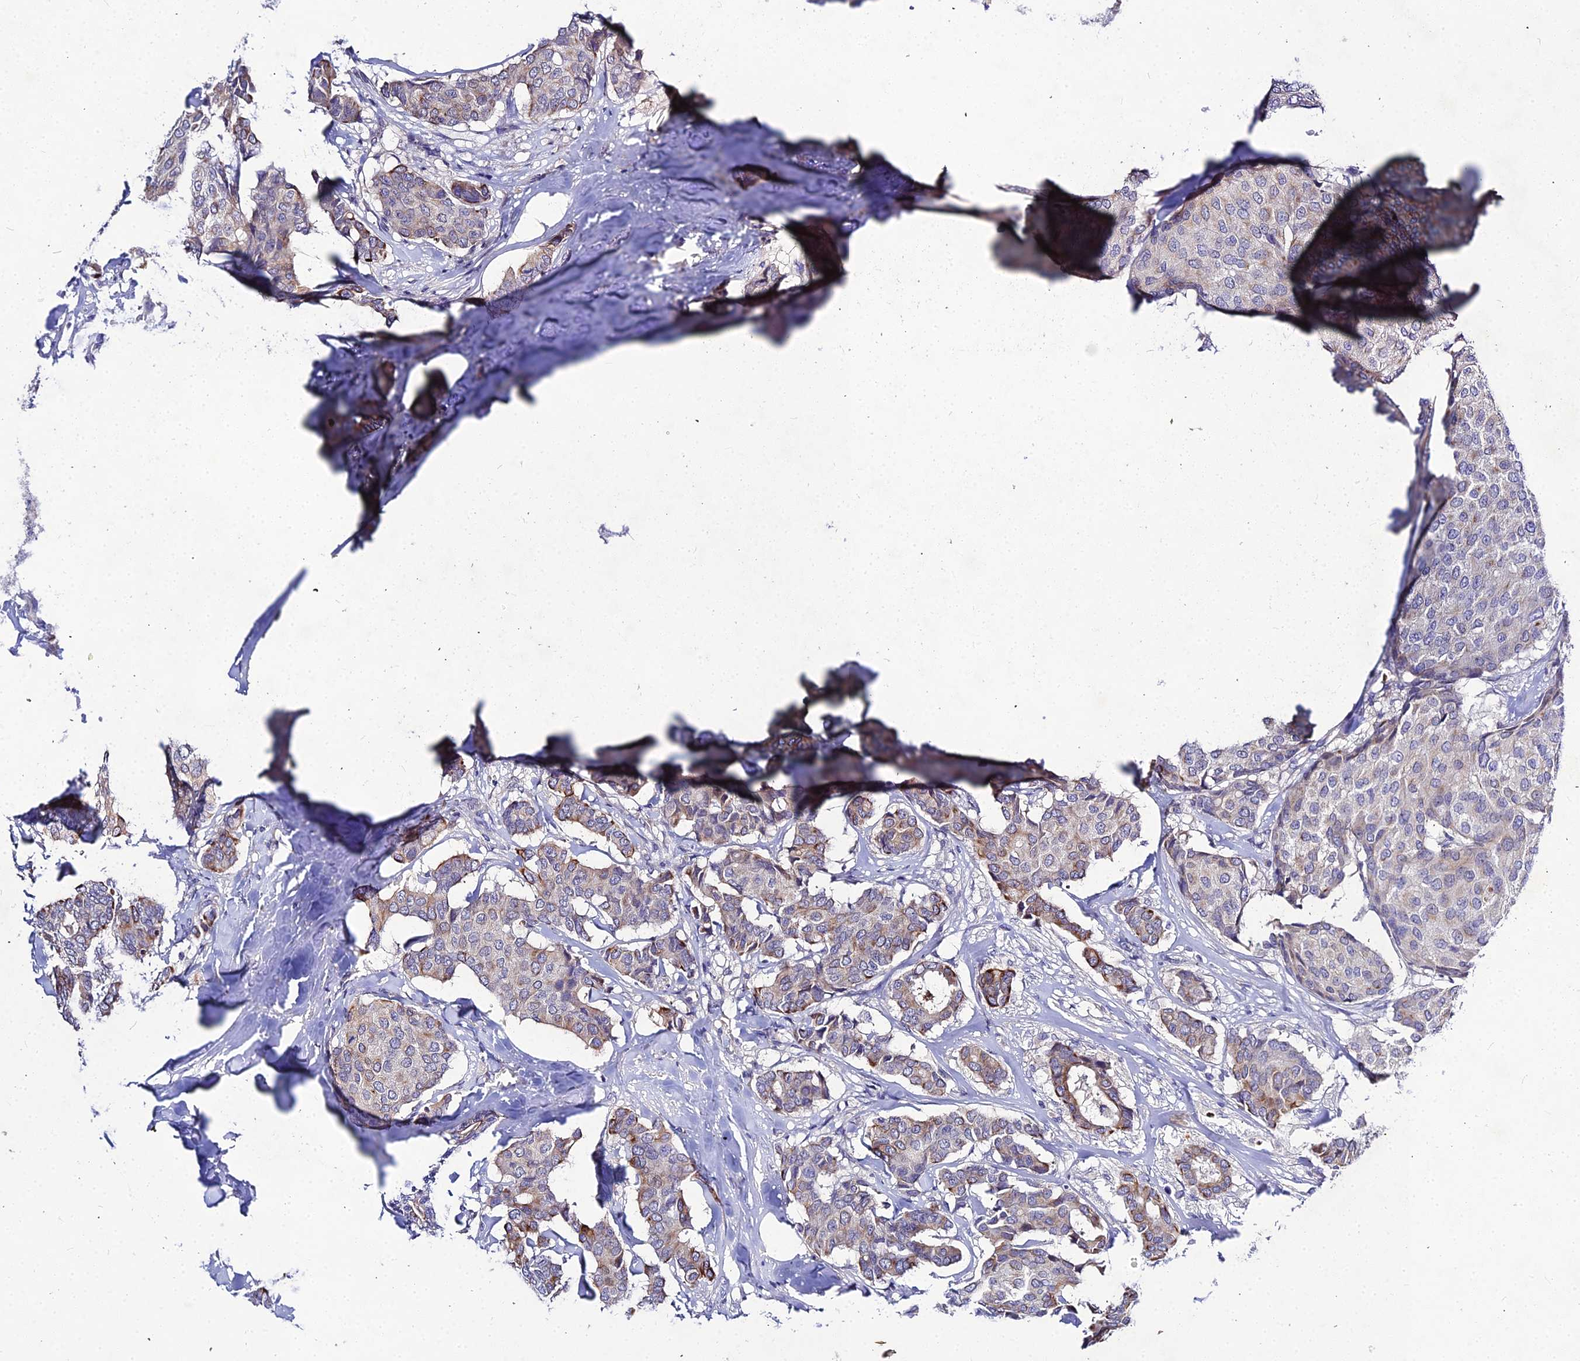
{"staining": {"intensity": "moderate", "quantity": "<25%", "location": "cytoplasmic/membranous"}, "tissue": "breast cancer", "cell_type": "Tumor cells", "image_type": "cancer", "snomed": [{"axis": "morphology", "description": "Duct carcinoma"}, {"axis": "topography", "description": "Breast"}], "caption": "IHC histopathology image of neoplastic tissue: breast cancer (infiltrating ductal carcinoma) stained using IHC reveals low levels of moderate protein expression localized specifically in the cytoplasmic/membranous of tumor cells, appearing as a cytoplasmic/membranous brown color.", "gene": "DMRTA1", "patient": {"sex": "female", "age": 75}}